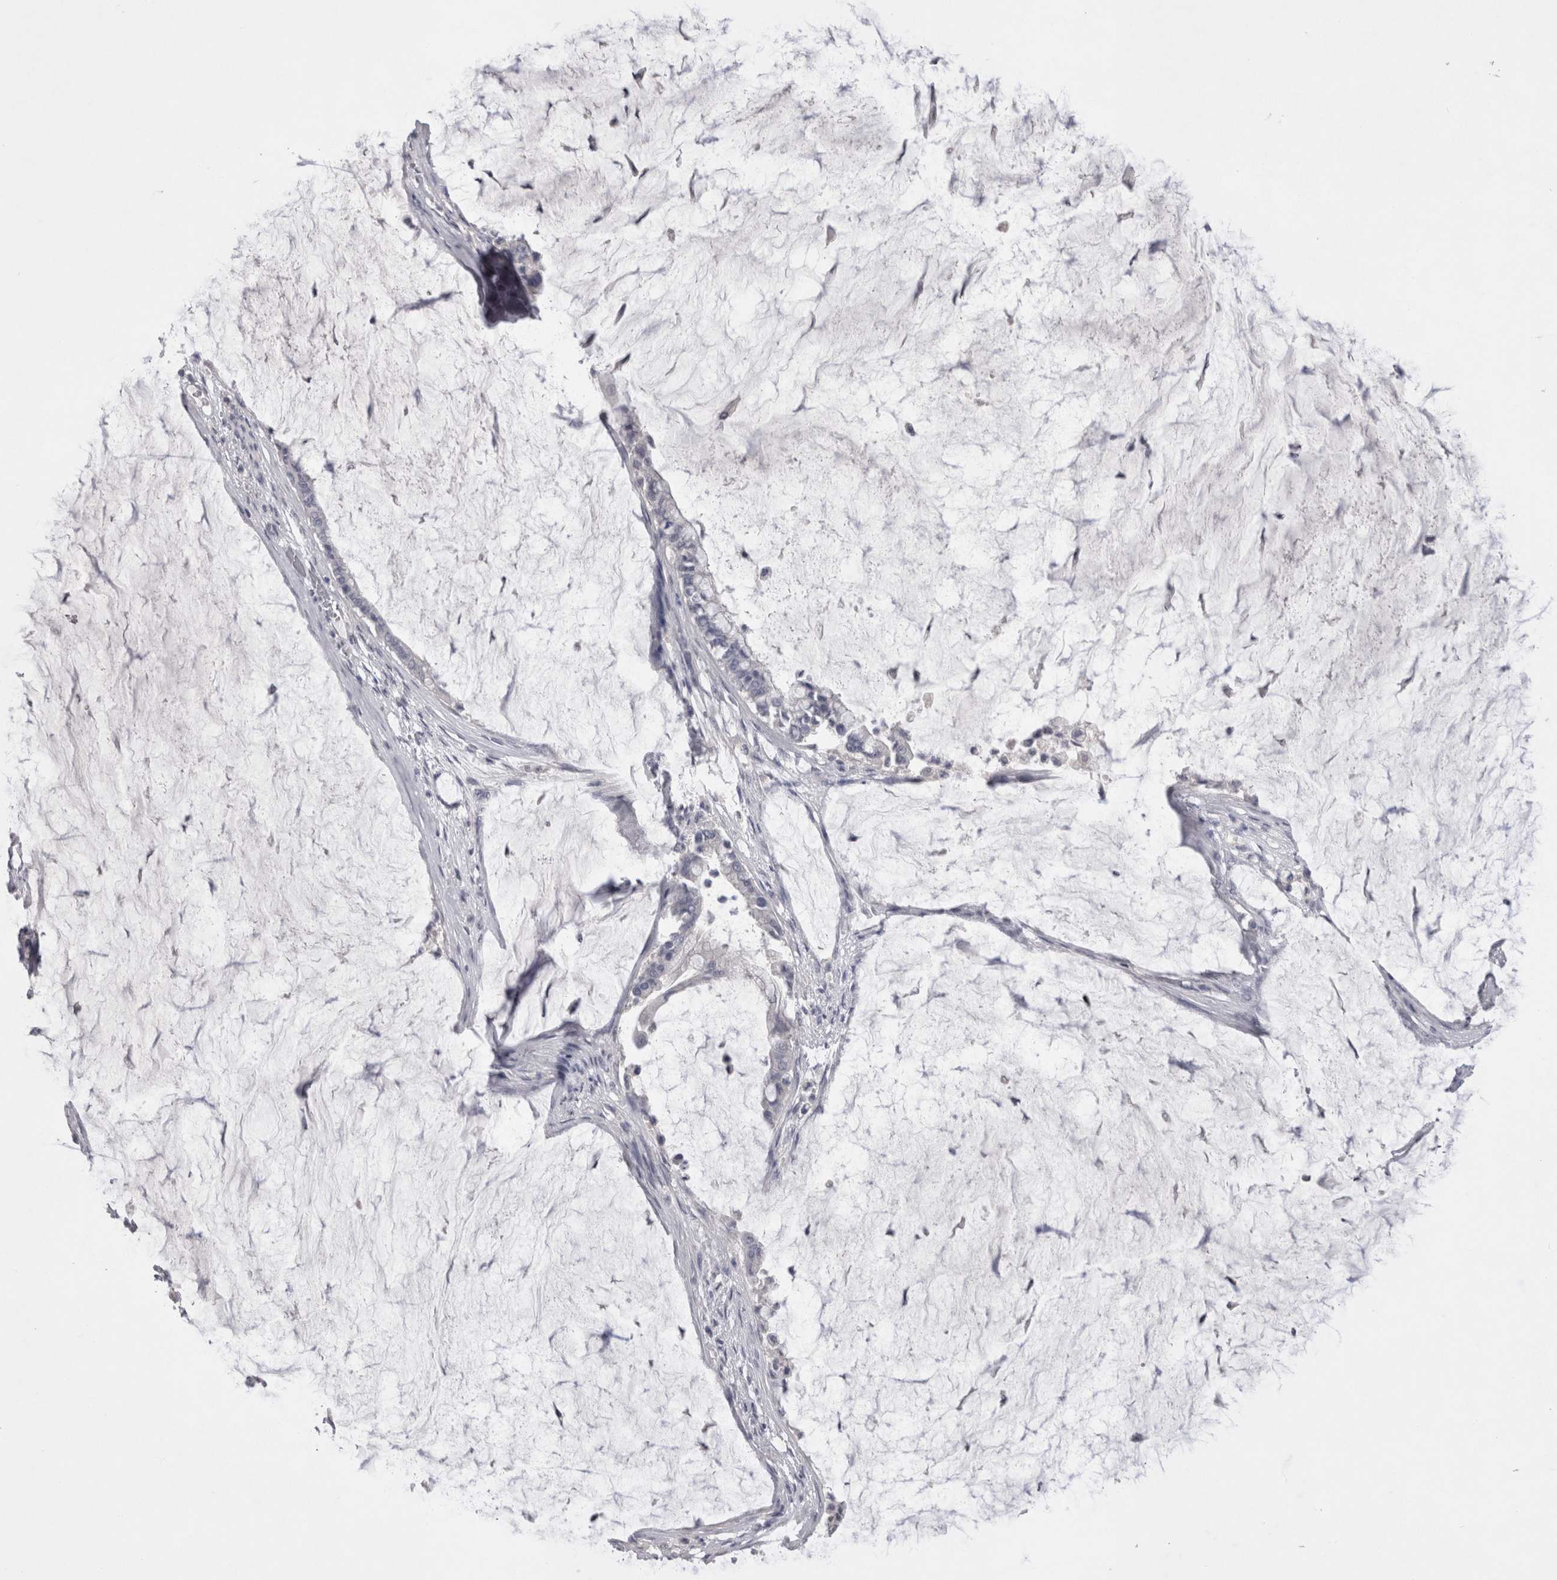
{"staining": {"intensity": "negative", "quantity": "none", "location": "none"}, "tissue": "pancreatic cancer", "cell_type": "Tumor cells", "image_type": "cancer", "snomed": [{"axis": "morphology", "description": "Adenocarcinoma, NOS"}, {"axis": "topography", "description": "Pancreas"}], "caption": "Immunohistochemistry (IHC) of human pancreatic cancer exhibits no expression in tumor cells.", "gene": "ADAM2", "patient": {"sex": "male", "age": 41}}